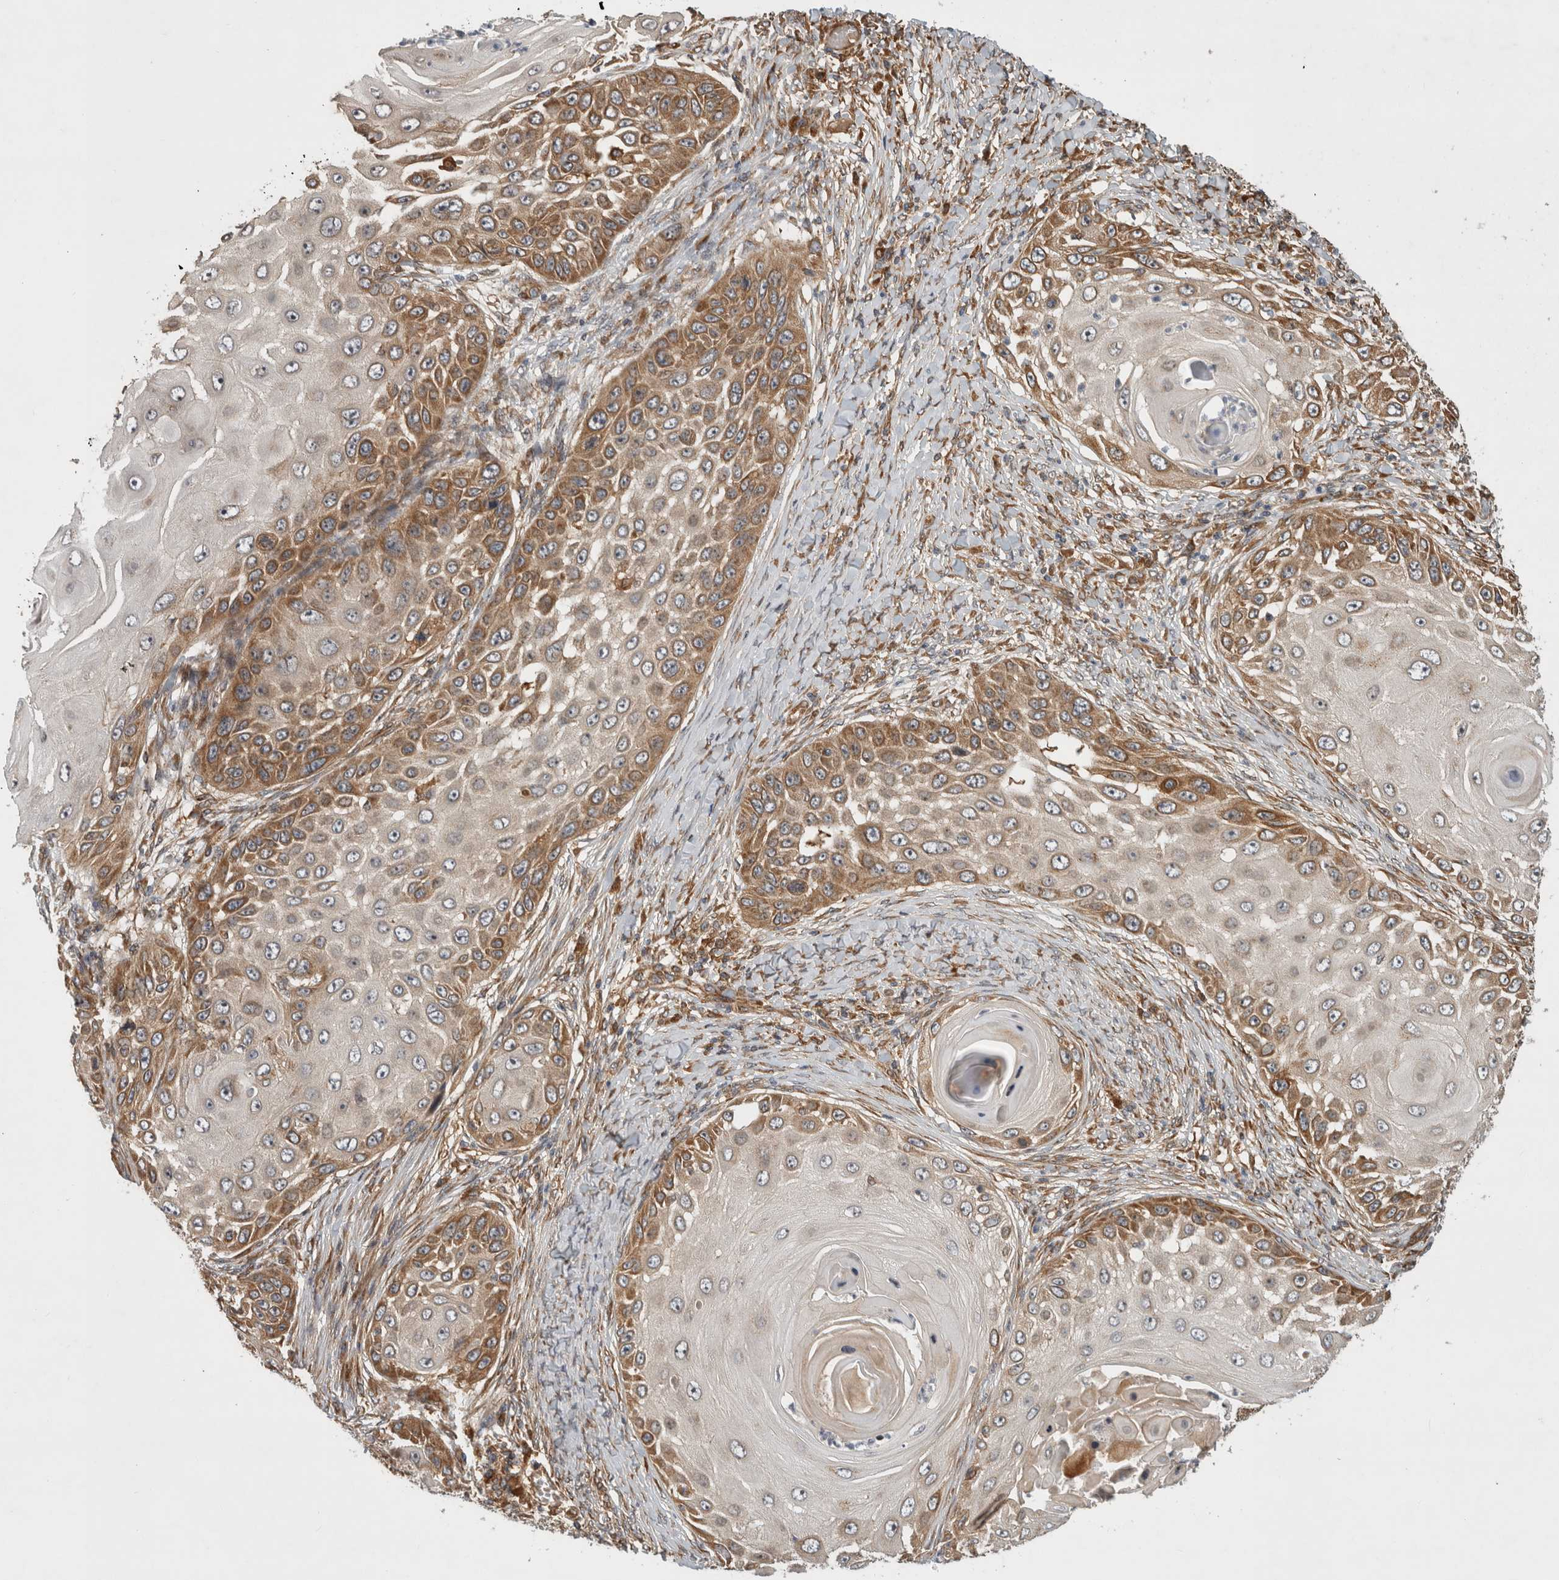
{"staining": {"intensity": "moderate", "quantity": "25%-75%", "location": "cytoplasmic/membranous"}, "tissue": "skin cancer", "cell_type": "Tumor cells", "image_type": "cancer", "snomed": [{"axis": "morphology", "description": "Squamous cell carcinoma, NOS"}, {"axis": "topography", "description": "Skin"}], "caption": "This is a histology image of IHC staining of skin squamous cell carcinoma, which shows moderate staining in the cytoplasmic/membranous of tumor cells.", "gene": "TUBD1", "patient": {"sex": "female", "age": 44}}